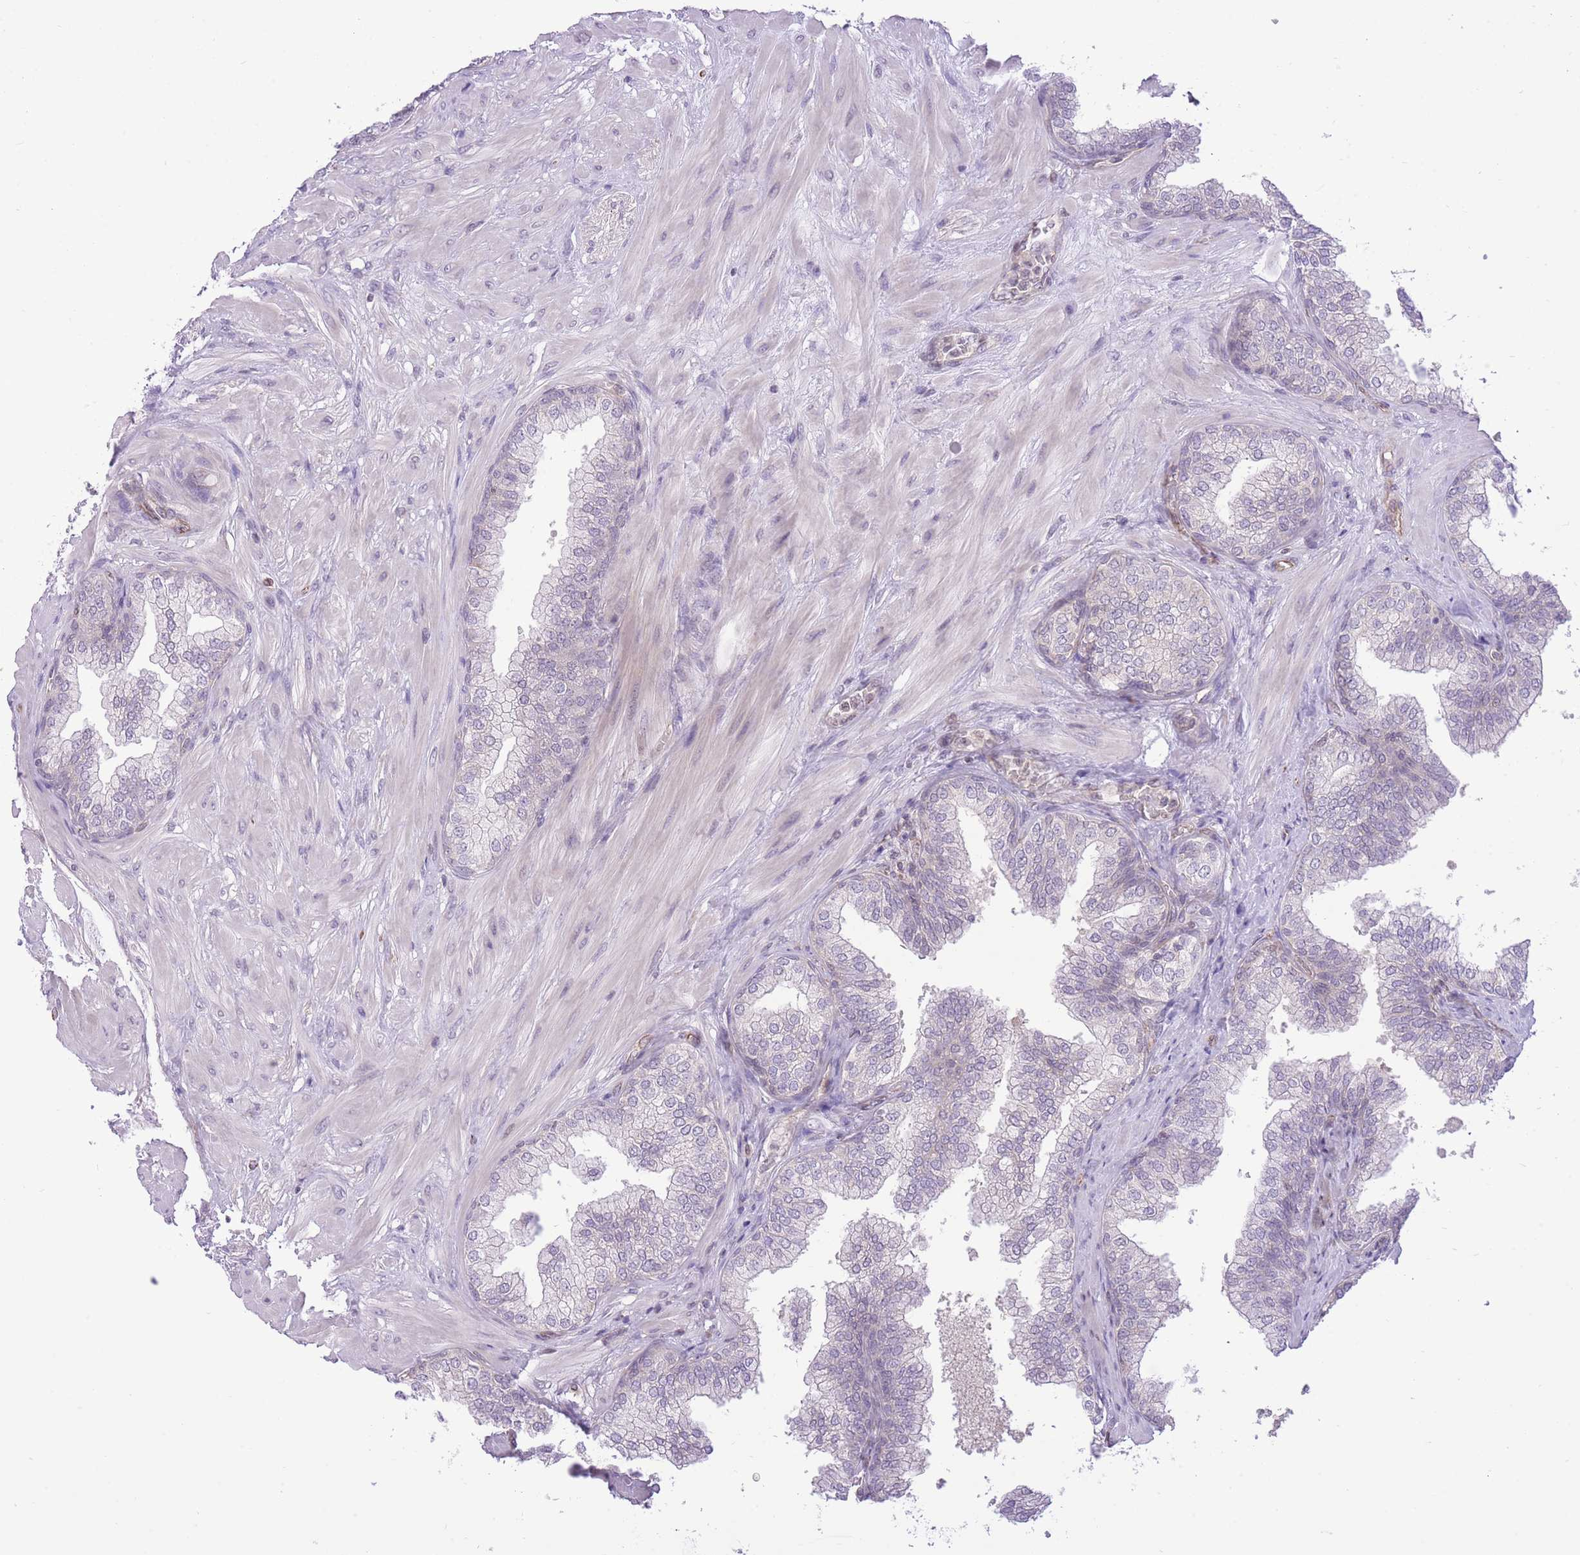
{"staining": {"intensity": "negative", "quantity": "none", "location": "none"}, "tissue": "prostate", "cell_type": "Glandular cells", "image_type": "normal", "snomed": [{"axis": "morphology", "description": "Normal tissue, NOS"}, {"axis": "topography", "description": "Prostate"}], "caption": "Immunohistochemistry (IHC) of normal prostate shows no positivity in glandular cells. (DAB IHC visualized using brightfield microscopy, high magnification).", "gene": "ELL", "patient": {"sex": "male", "age": 60}}